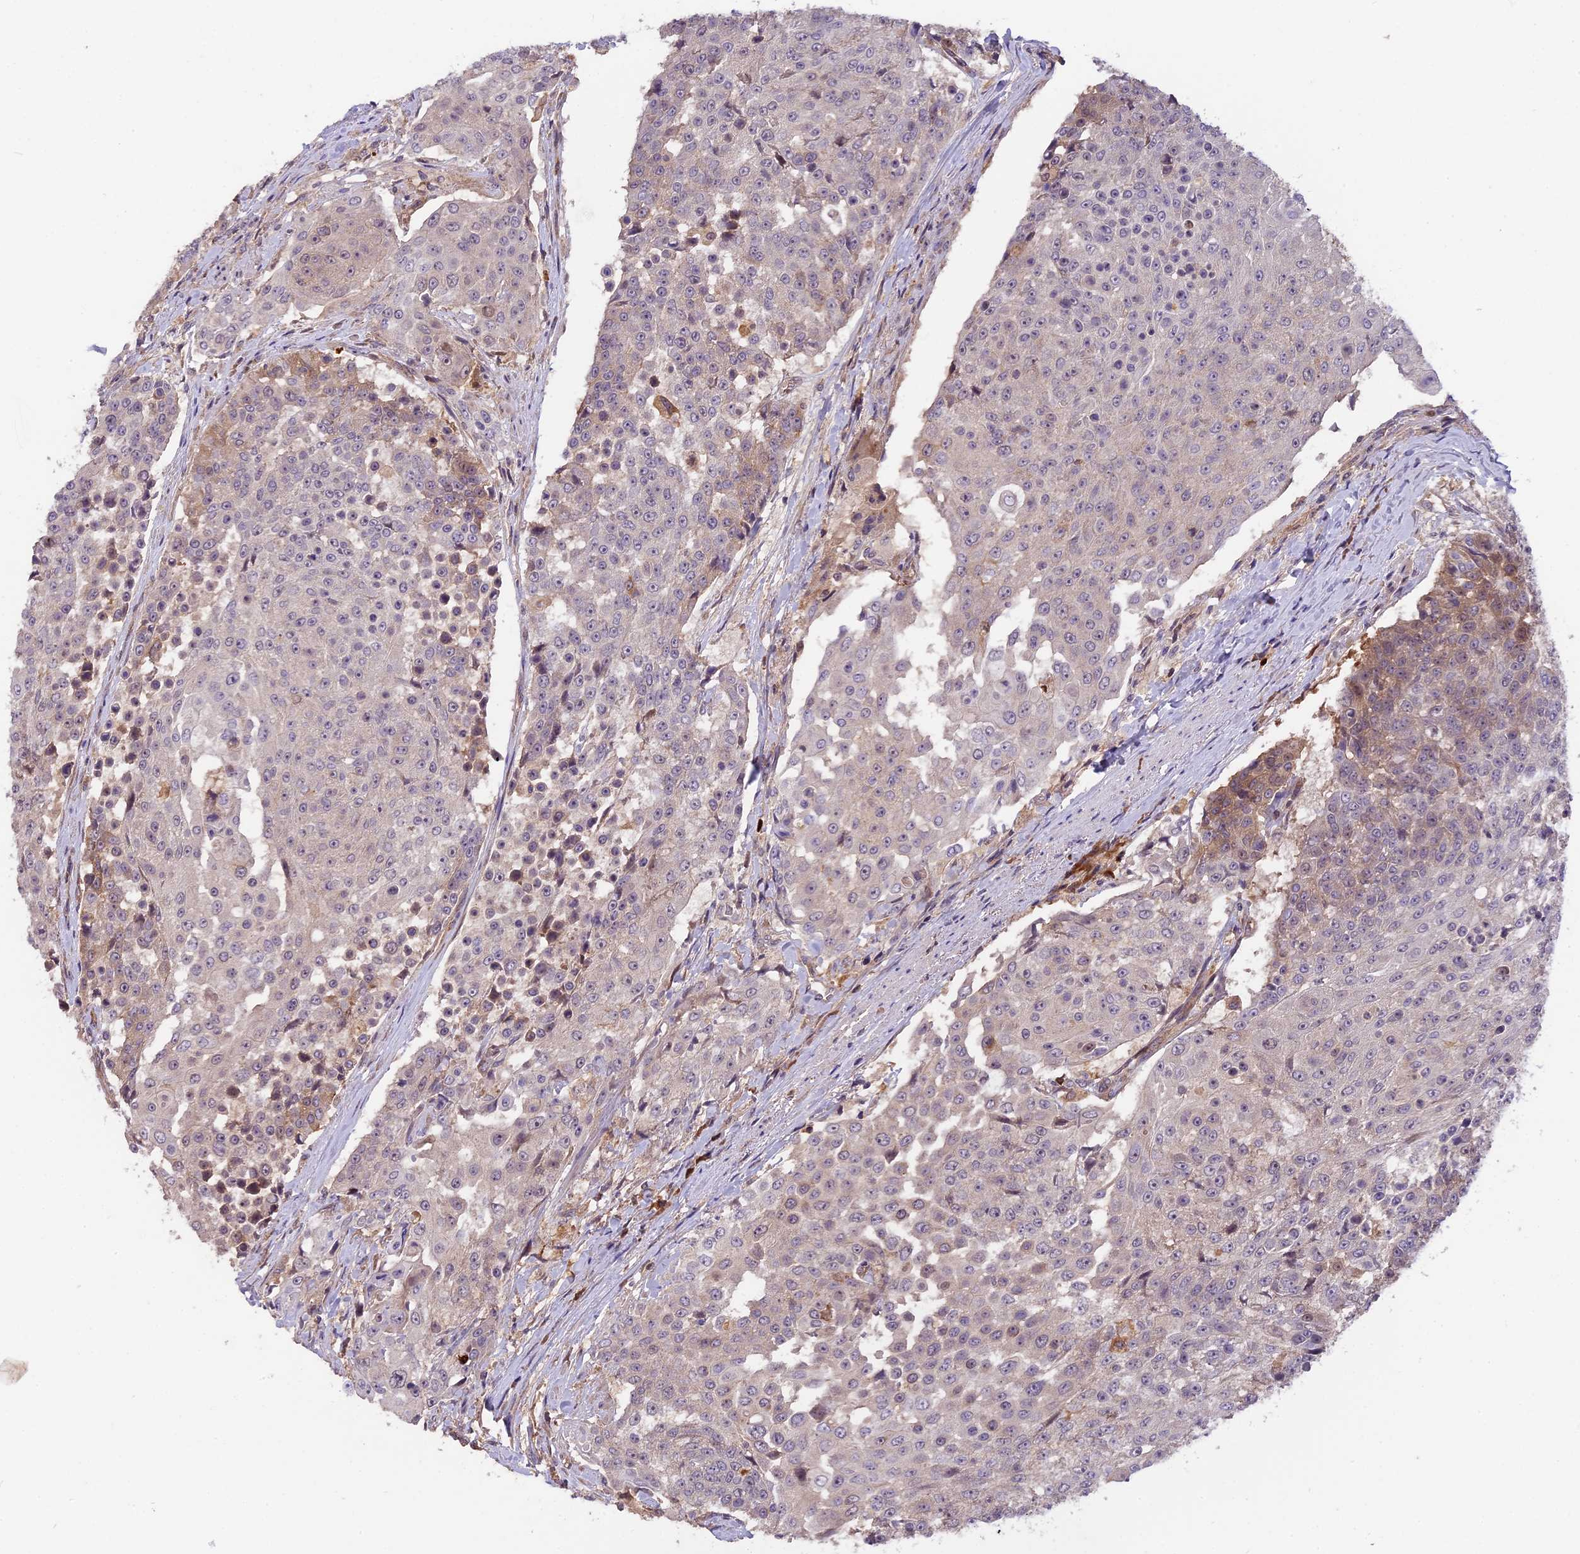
{"staining": {"intensity": "weak", "quantity": "<25%", "location": "cytoplasmic/membranous"}, "tissue": "urothelial cancer", "cell_type": "Tumor cells", "image_type": "cancer", "snomed": [{"axis": "morphology", "description": "Urothelial carcinoma, High grade"}, {"axis": "topography", "description": "Urinary bladder"}], "caption": "Urothelial cancer stained for a protein using immunohistochemistry (IHC) demonstrates no positivity tumor cells.", "gene": "SETD6", "patient": {"sex": "female", "age": 63}}